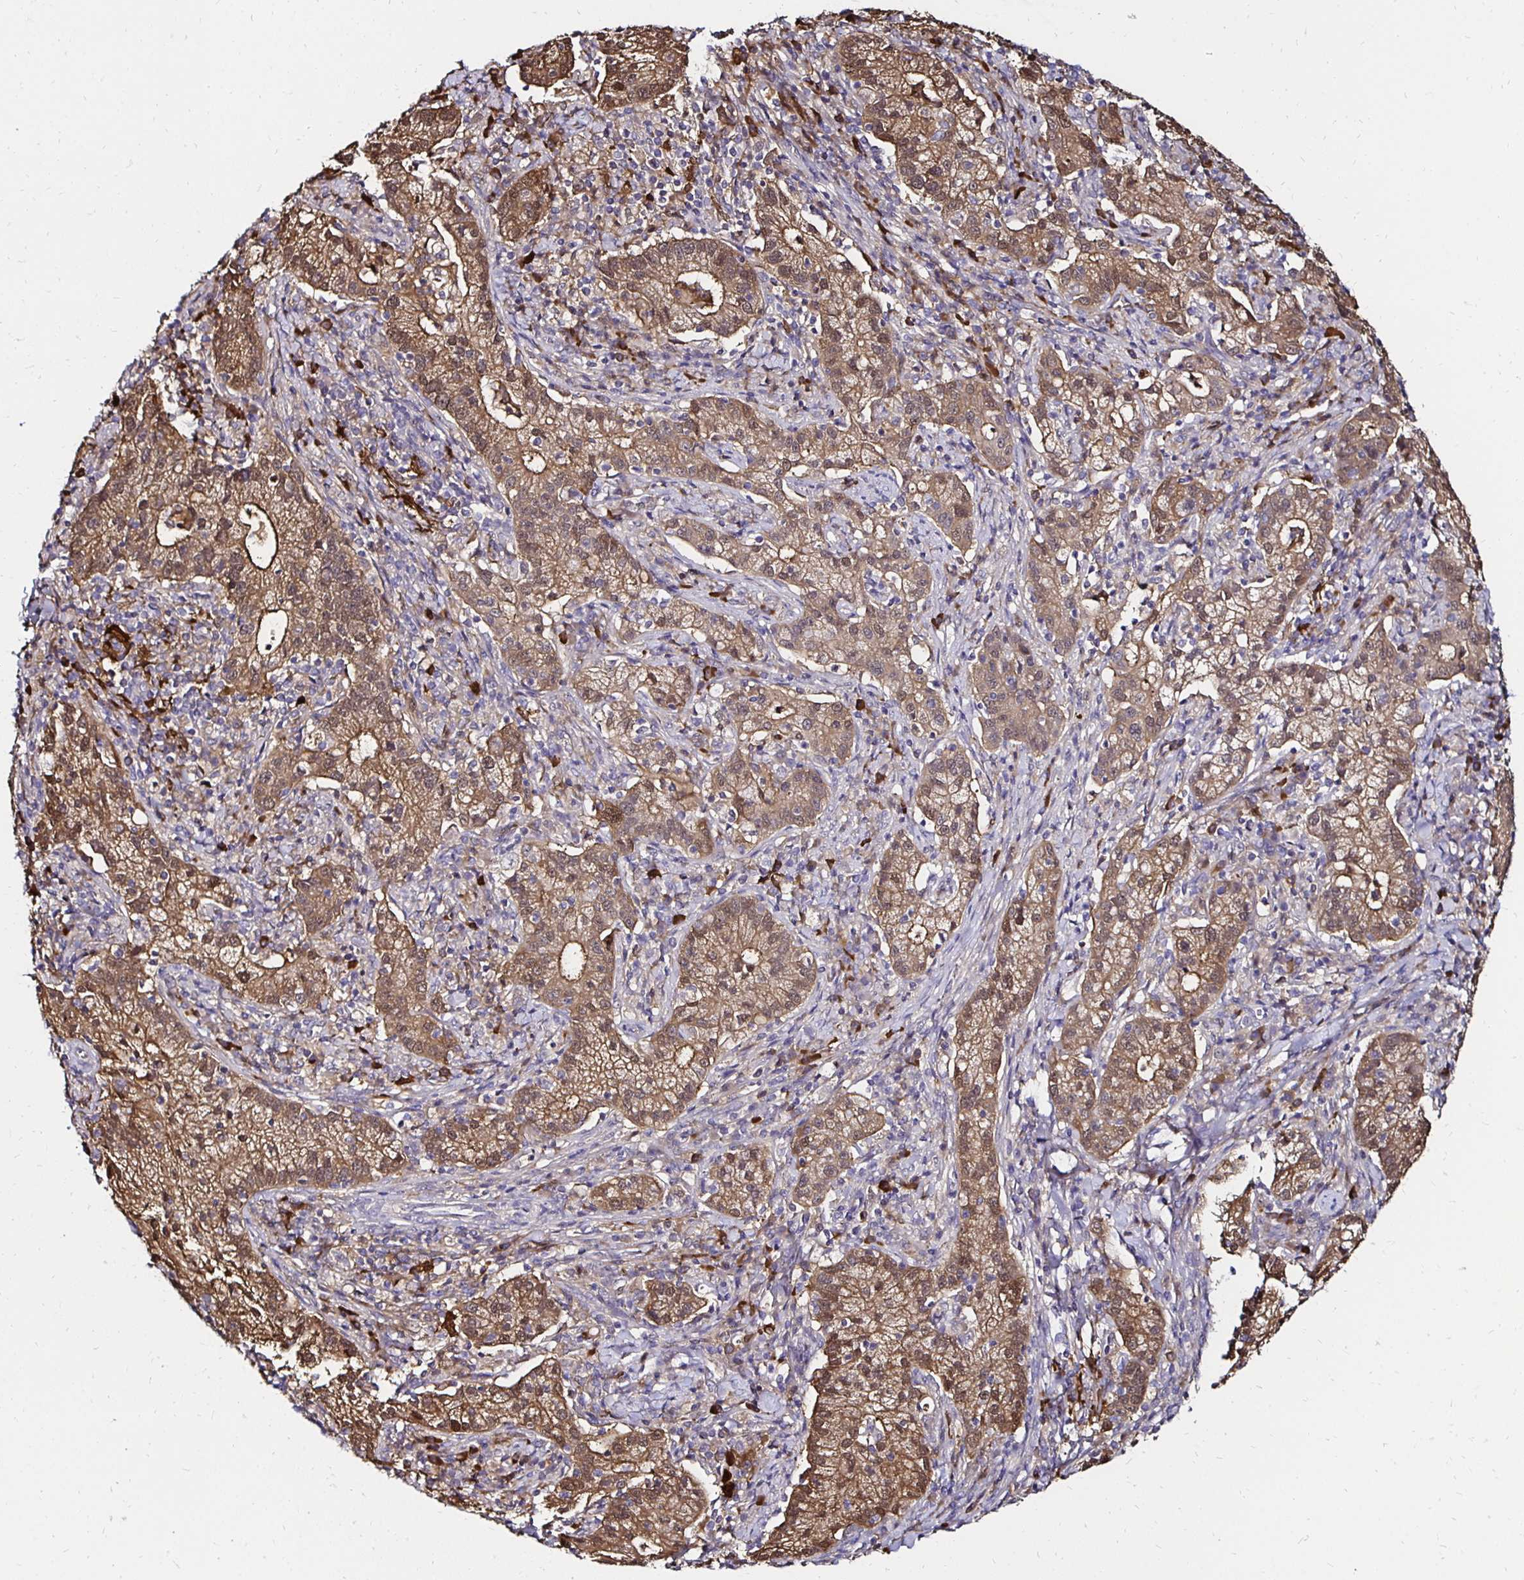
{"staining": {"intensity": "moderate", "quantity": "25%-75%", "location": "cytoplasmic/membranous"}, "tissue": "cervical cancer", "cell_type": "Tumor cells", "image_type": "cancer", "snomed": [{"axis": "morphology", "description": "Normal tissue, NOS"}, {"axis": "morphology", "description": "Adenocarcinoma, NOS"}, {"axis": "topography", "description": "Cervix"}], "caption": "IHC of adenocarcinoma (cervical) displays medium levels of moderate cytoplasmic/membranous positivity in about 25%-75% of tumor cells.", "gene": "TXN", "patient": {"sex": "female", "age": 44}}